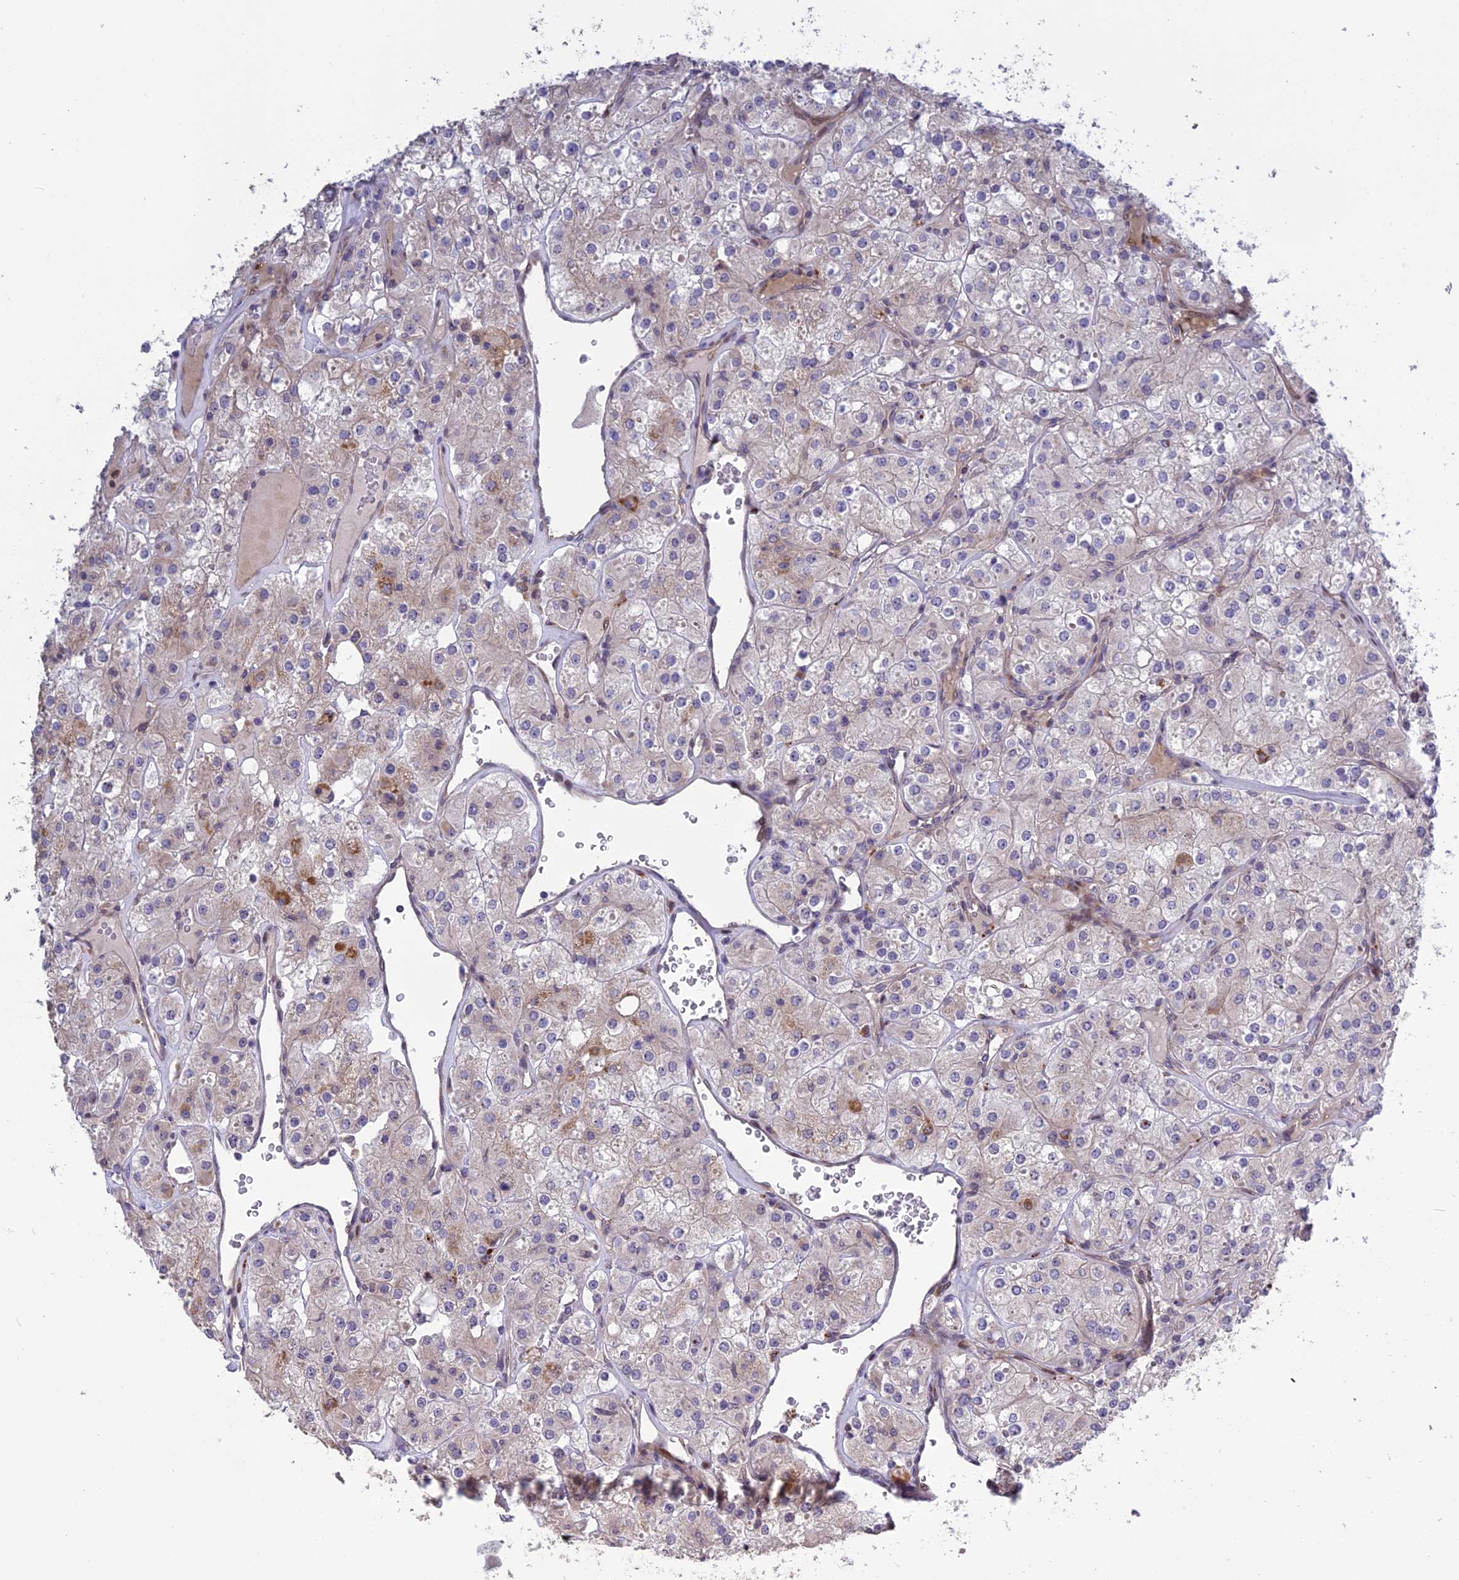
{"staining": {"intensity": "weak", "quantity": "<25%", "location": "cytoplasmic/membranous"}, "tissue": "renal cancer", "cell_type": "Tumor cells", "image_type": "cancer", "snomed": [{"axis": "morphology", "description": "Adenocarcinoma, NOS"}, {"axis": "topography", "description": "Kidney"}], "caption": "Renal cancer (adenocarcinoma) was stained to show a protein in brown. There is no significant staining in tumor cells. The staining was performed using DAB (3,3'-diaminobenzidine) to visualize the protein expression in brown, while the nuclei were stained in blue with hematoxylin (Magnification: 20x).", "gene": "SPG21", "patient": {"sex": "male", "age": 77}}